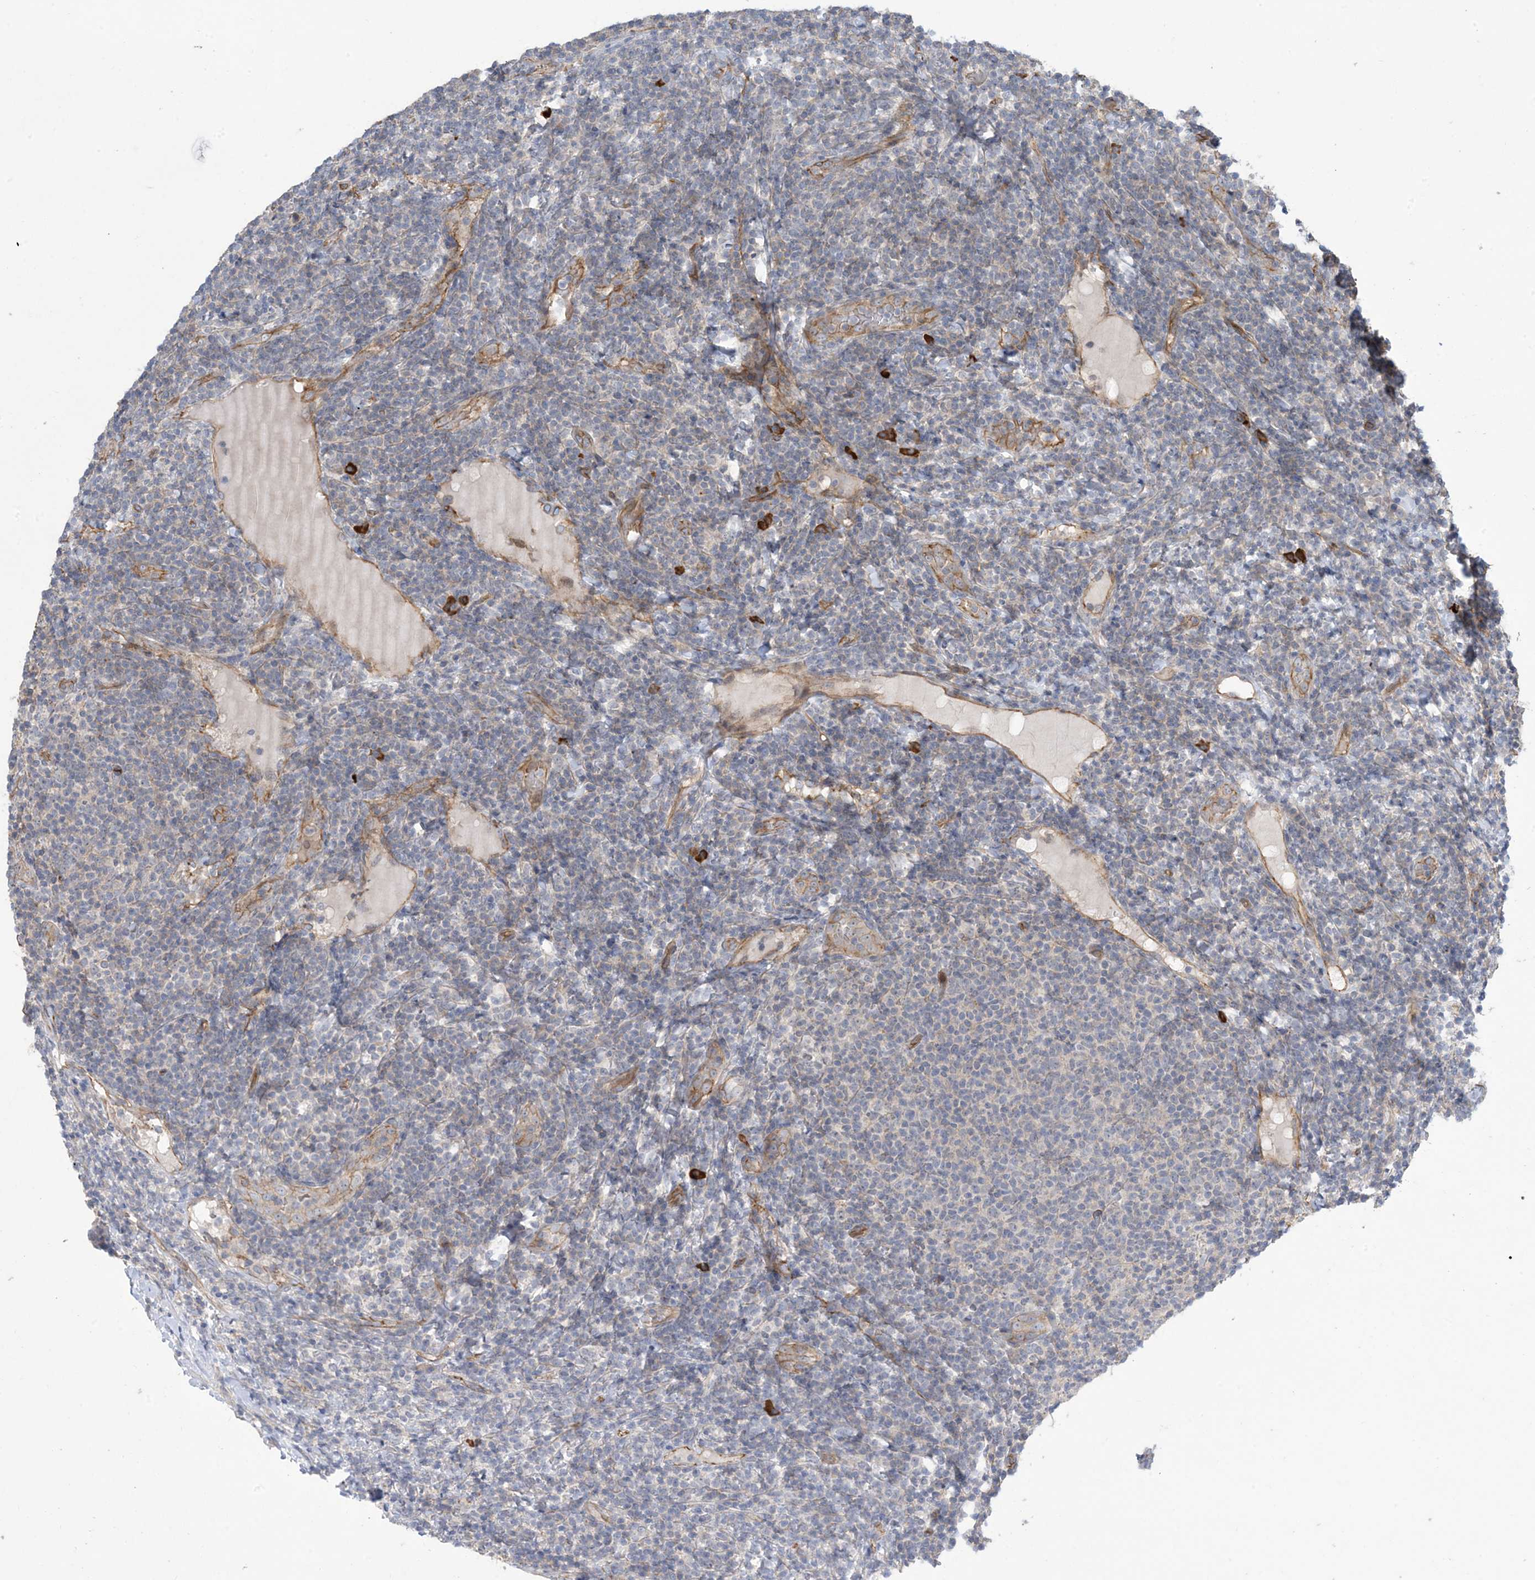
{"staining": {"intensity": "negative", "quantity": "none", "location": "none"}, "tissue": "lymphoma", "cell_type": "Tumor cells", "image_type": "cancer", "snomed": [{"axis": "morphology", "description": "Malignant lymphoma, non-Hodgkin's type, Low grade"}, {"axis": "topography", "description": "Lymph node"}], "caption": "Tumor cells show no significant positivity in lymphoma.", "gene": "AOC1", "patient": {"sex": "male", "age": 66}}